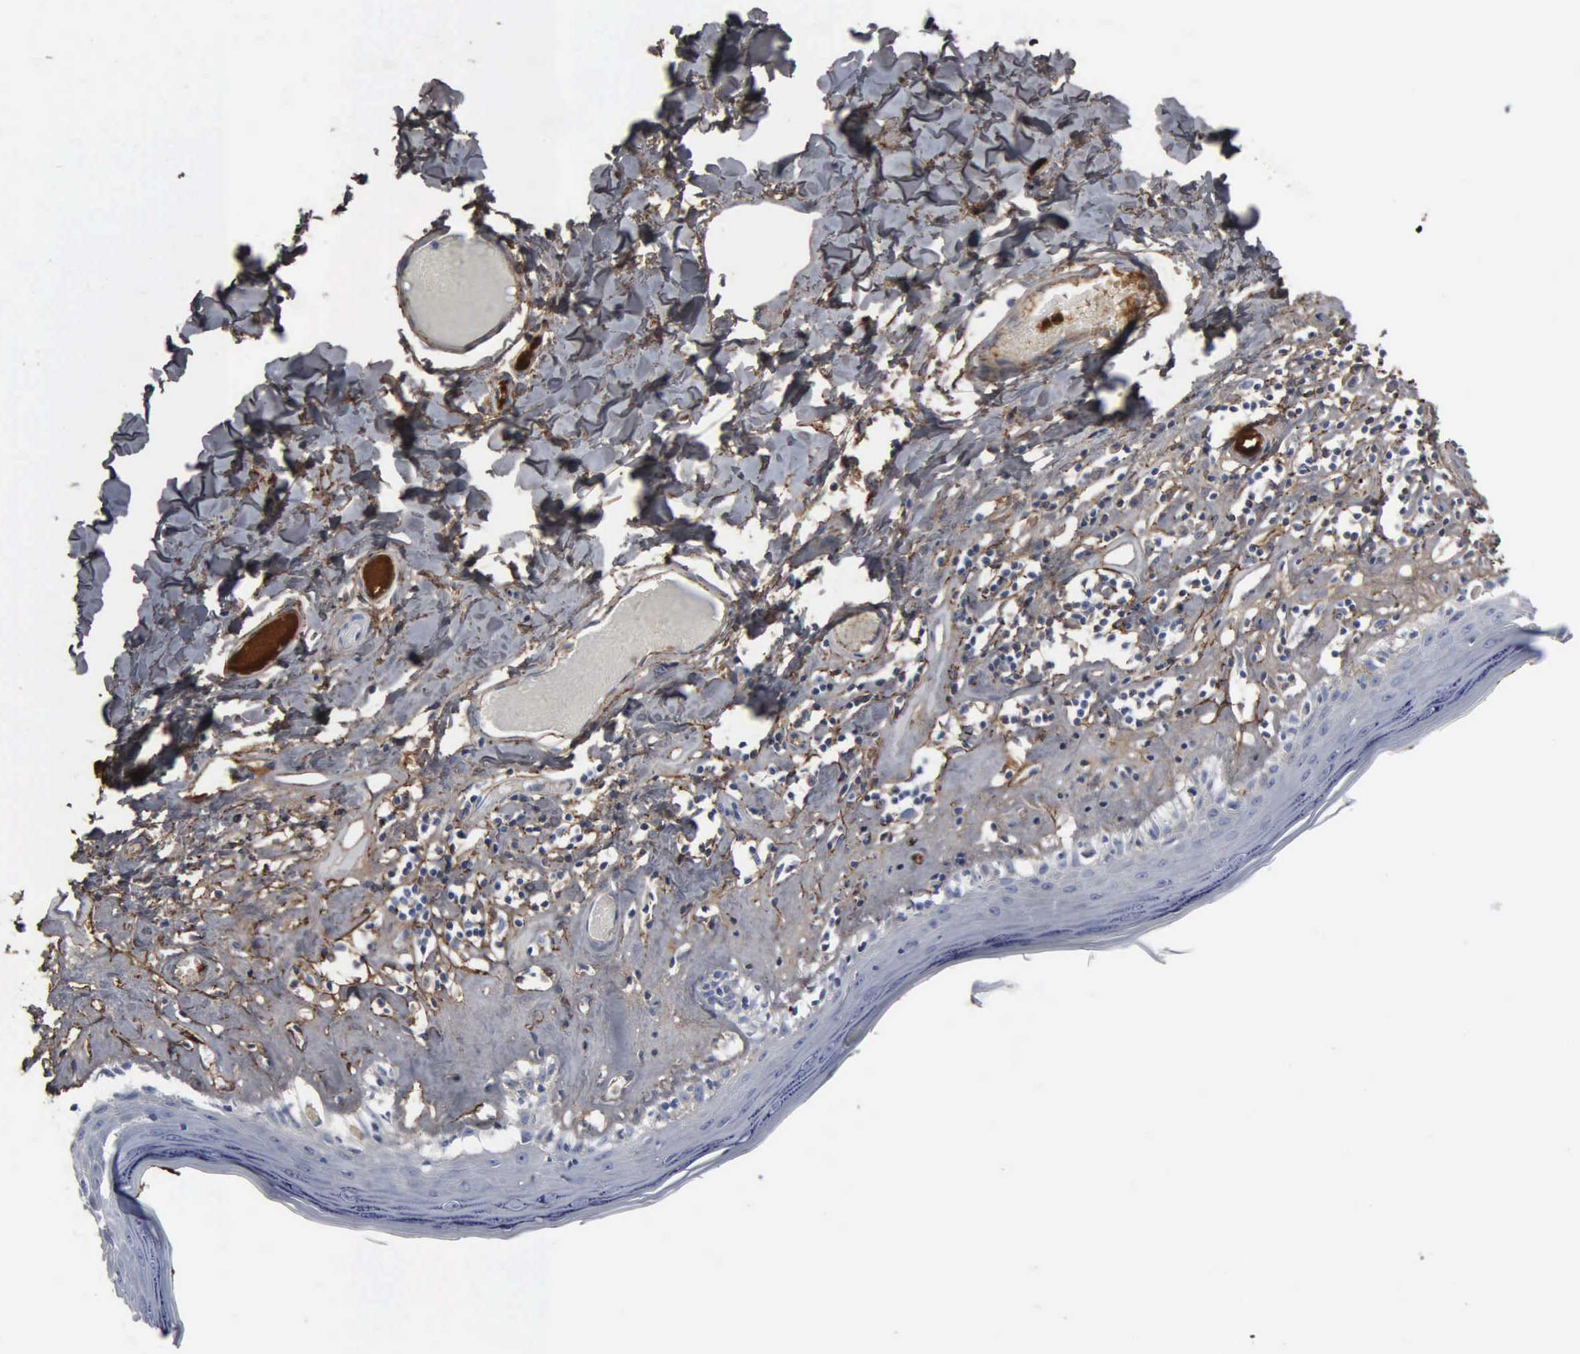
{"staining": {"intensity": "weak", "quantity": "<25%", "location": "cytoplasmic/membranous"}, "tissue": "skin", "cell_type": "Epidermal cells", "image_type": "normal", "snomed": [{"axis": "morphology", "description": "Normal tissue, NOS"}, {"axis": "topography", "description": "Vascular tissue"}, {"axis": "topography", "description": "Vulva"}, {"axis": "topography", "description": "Peripheral nerve tissue"}], "caption": "Immunohistochemistry (IHC) micrograph of normal skin stained for a protein (brown), which shows no positivity in epidermal cells.", "gene": "FN1", "patient": {"sex": "female", "age": 86}}